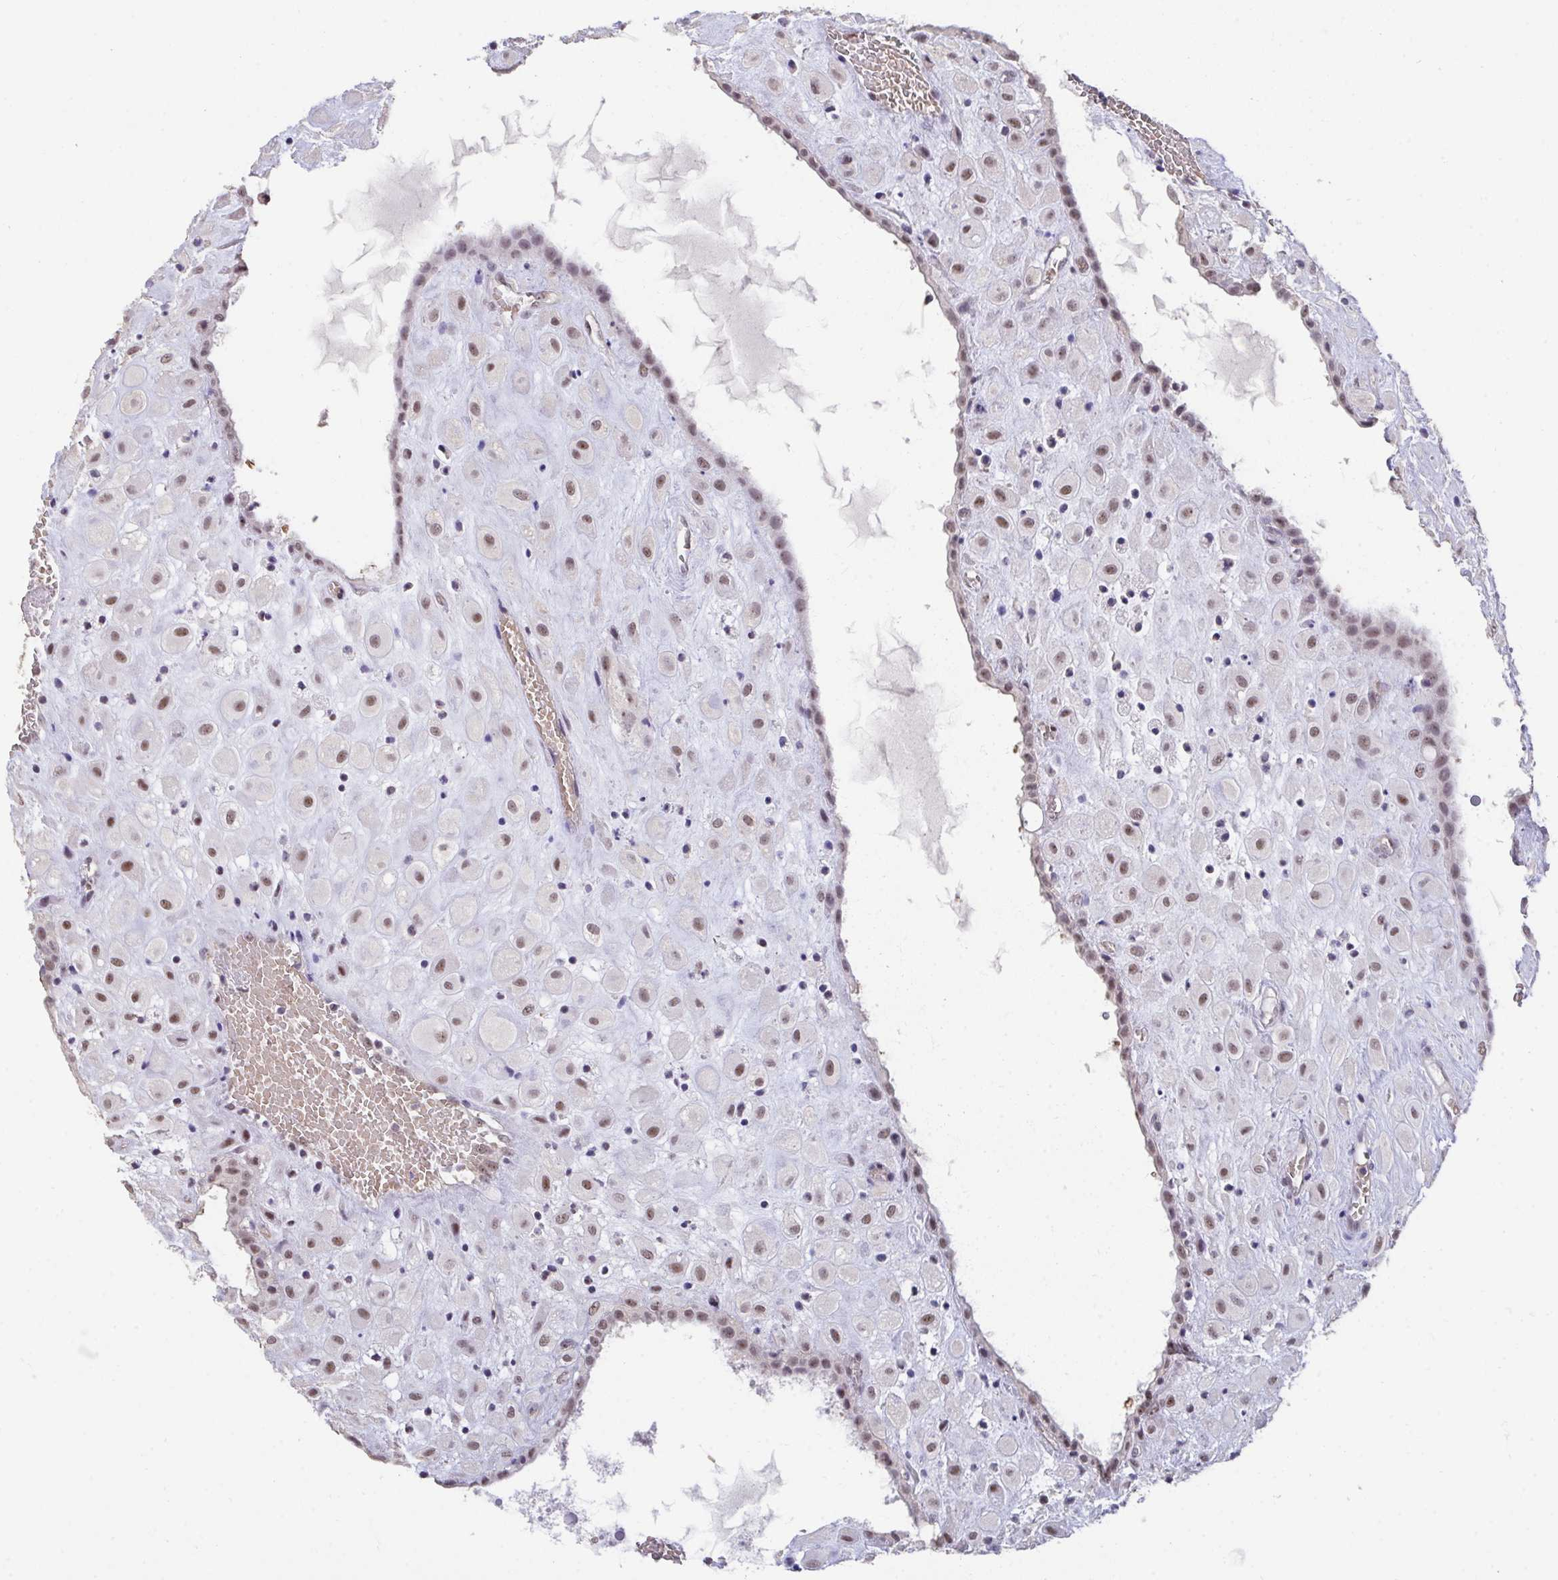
{"staining": {"intensity": "weak", "quantity": ">75%", "location": "nuclear"}, "tissue": "placenta", "cell_type": "Decidual cells", "image_type": "normal", "snomed": [{"axis": "morphology", "description": "Normal tissue, NOS"}, {"axis": "topography", "description": "Placenta"}], "caption": "Unremarkable placenta reveals weak nuclear positivity in about >75% of decidual cells.", "gene": "SENP3", "patient": {"sex": "female", "age": 24}}